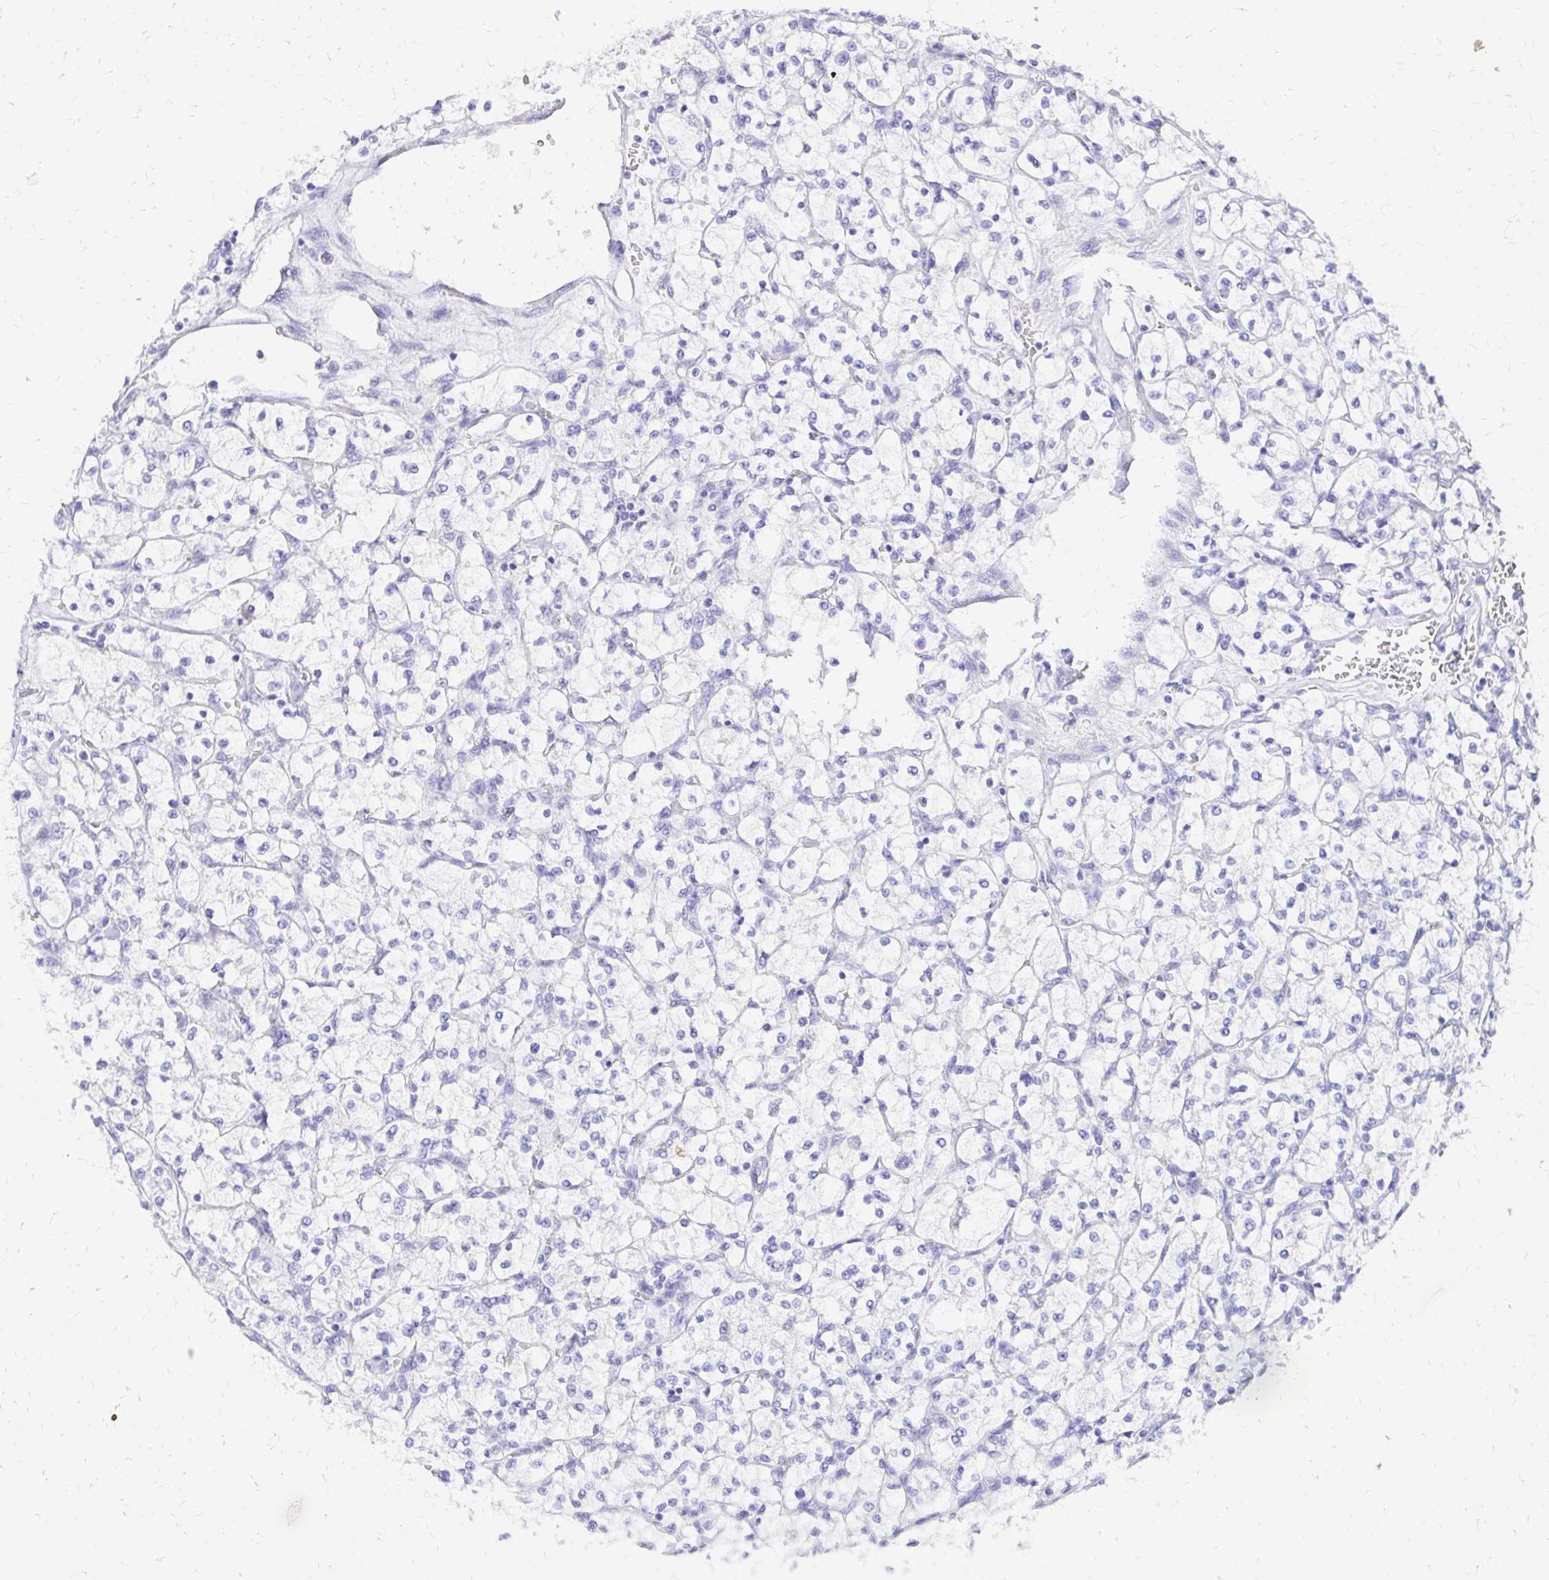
{"staining": {"intensity": "negative", "quantity": "none", "location": "none"}, "tissue": "renal cancer", "cell_type": "Tumor cells", "image_type": "cancer", "snomed": [{"axis": "morphology", "description": "Adenocarcinoma, NOS"}, {"axis": "topography", "description": "Kidney"}], "caption": "This is an immunohistochemistry micrograph of renal cancer (adenocarcinoma). There is no expression in tumor cells.", "gene": "S100G", "patient": {"sex": "female", "age": 64}}